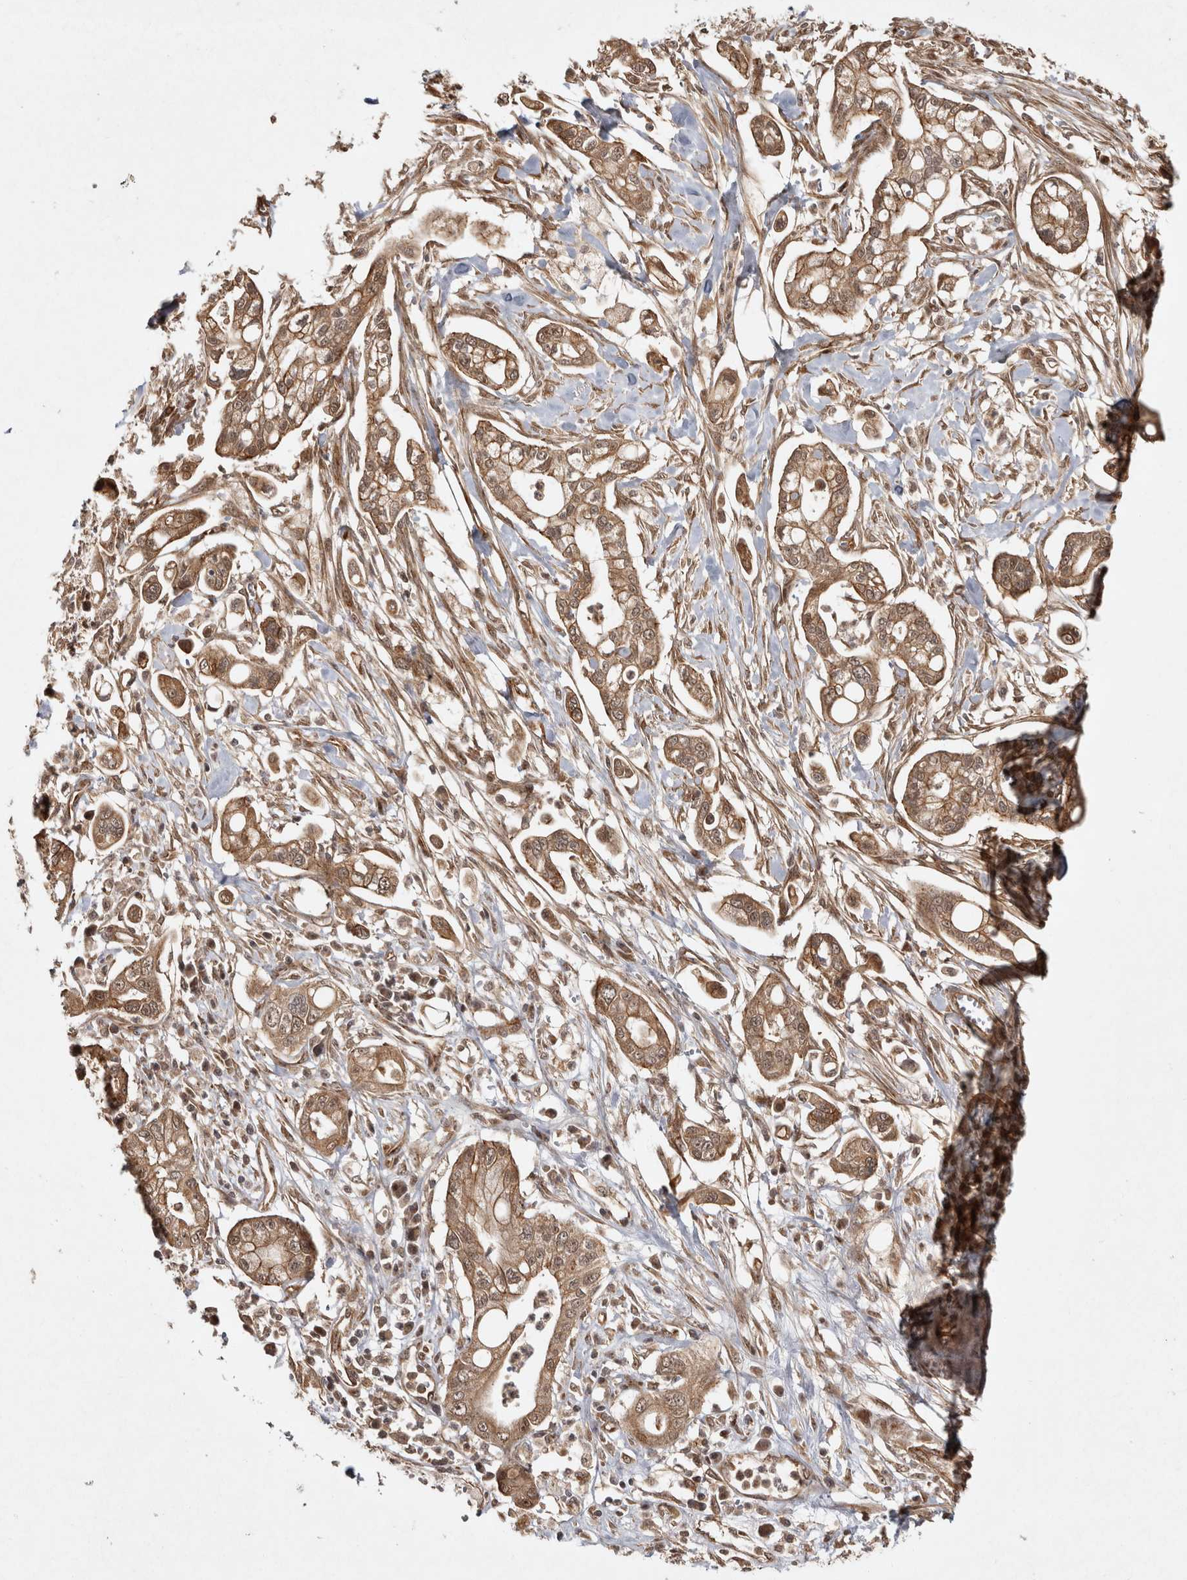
{"staining": {"intensity": "moderate", "quantity": ">75%", "location": "cytoplasmic/membranous"}, "tissue": "pancreatic cancer", "cell_type": "Tumor cells", "image_type": "cancer", "snomed": [{"axis": "morphology", "description": "Adenocarcinoma, NOS"}, {"axis": "topography", "description": "Pancreas"}], "caption": "Protein staining displays moderate cytoplasmic/membranous expression in about >75% of tumor cells in pancreatic cancer (adenocarcinoma). The staining was performed using DAB, with brown indicating positive protein expression. Nuclei are stained blue with hematoxylin.", "gene": "CAMSAP2", "patient": {"sex": "male", "age": 68}}